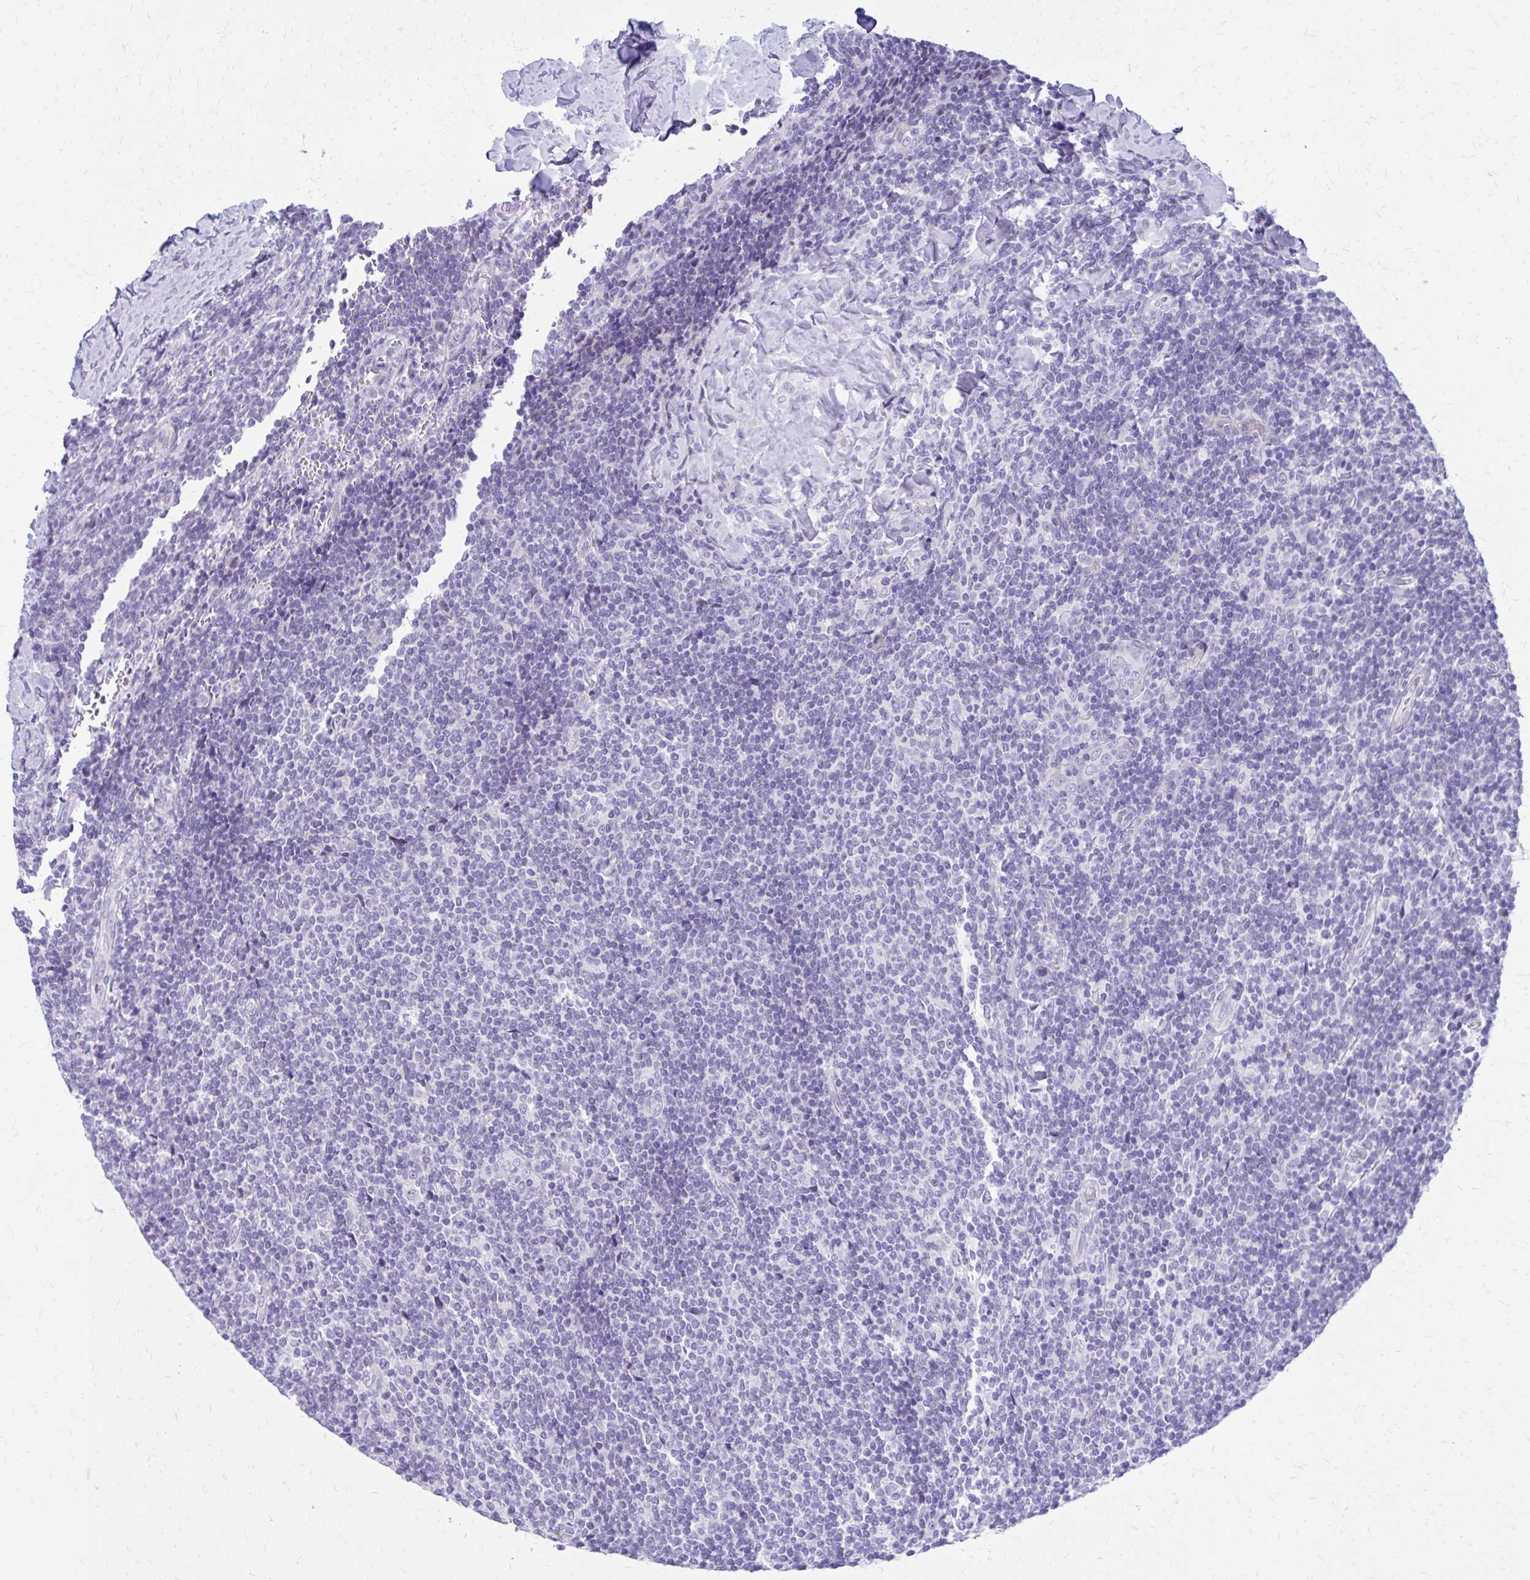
{"staining": {"intensity": "negative", "quantity": "none", "location": "none"}, "tissue": "lymphoma", "cell_type": "Tumor cells", "image_type": "cancer", "snomed": [{"axis": "morphology", "description": "Malignant lymphoma, non-Hodgkin's type, Low grade"}, {"axis": "topography", "description": "Lymph node"}], "caption": "Tumor cells are negative for protein expression in human lymphoma. The staining is performed using DAB (3,3'-diaminobenzidine) brown chromogen with nuclei counter-stained in using hematoxylin.", "gene": "LCN15", "patient": {"sex": "male", "age": 52}}